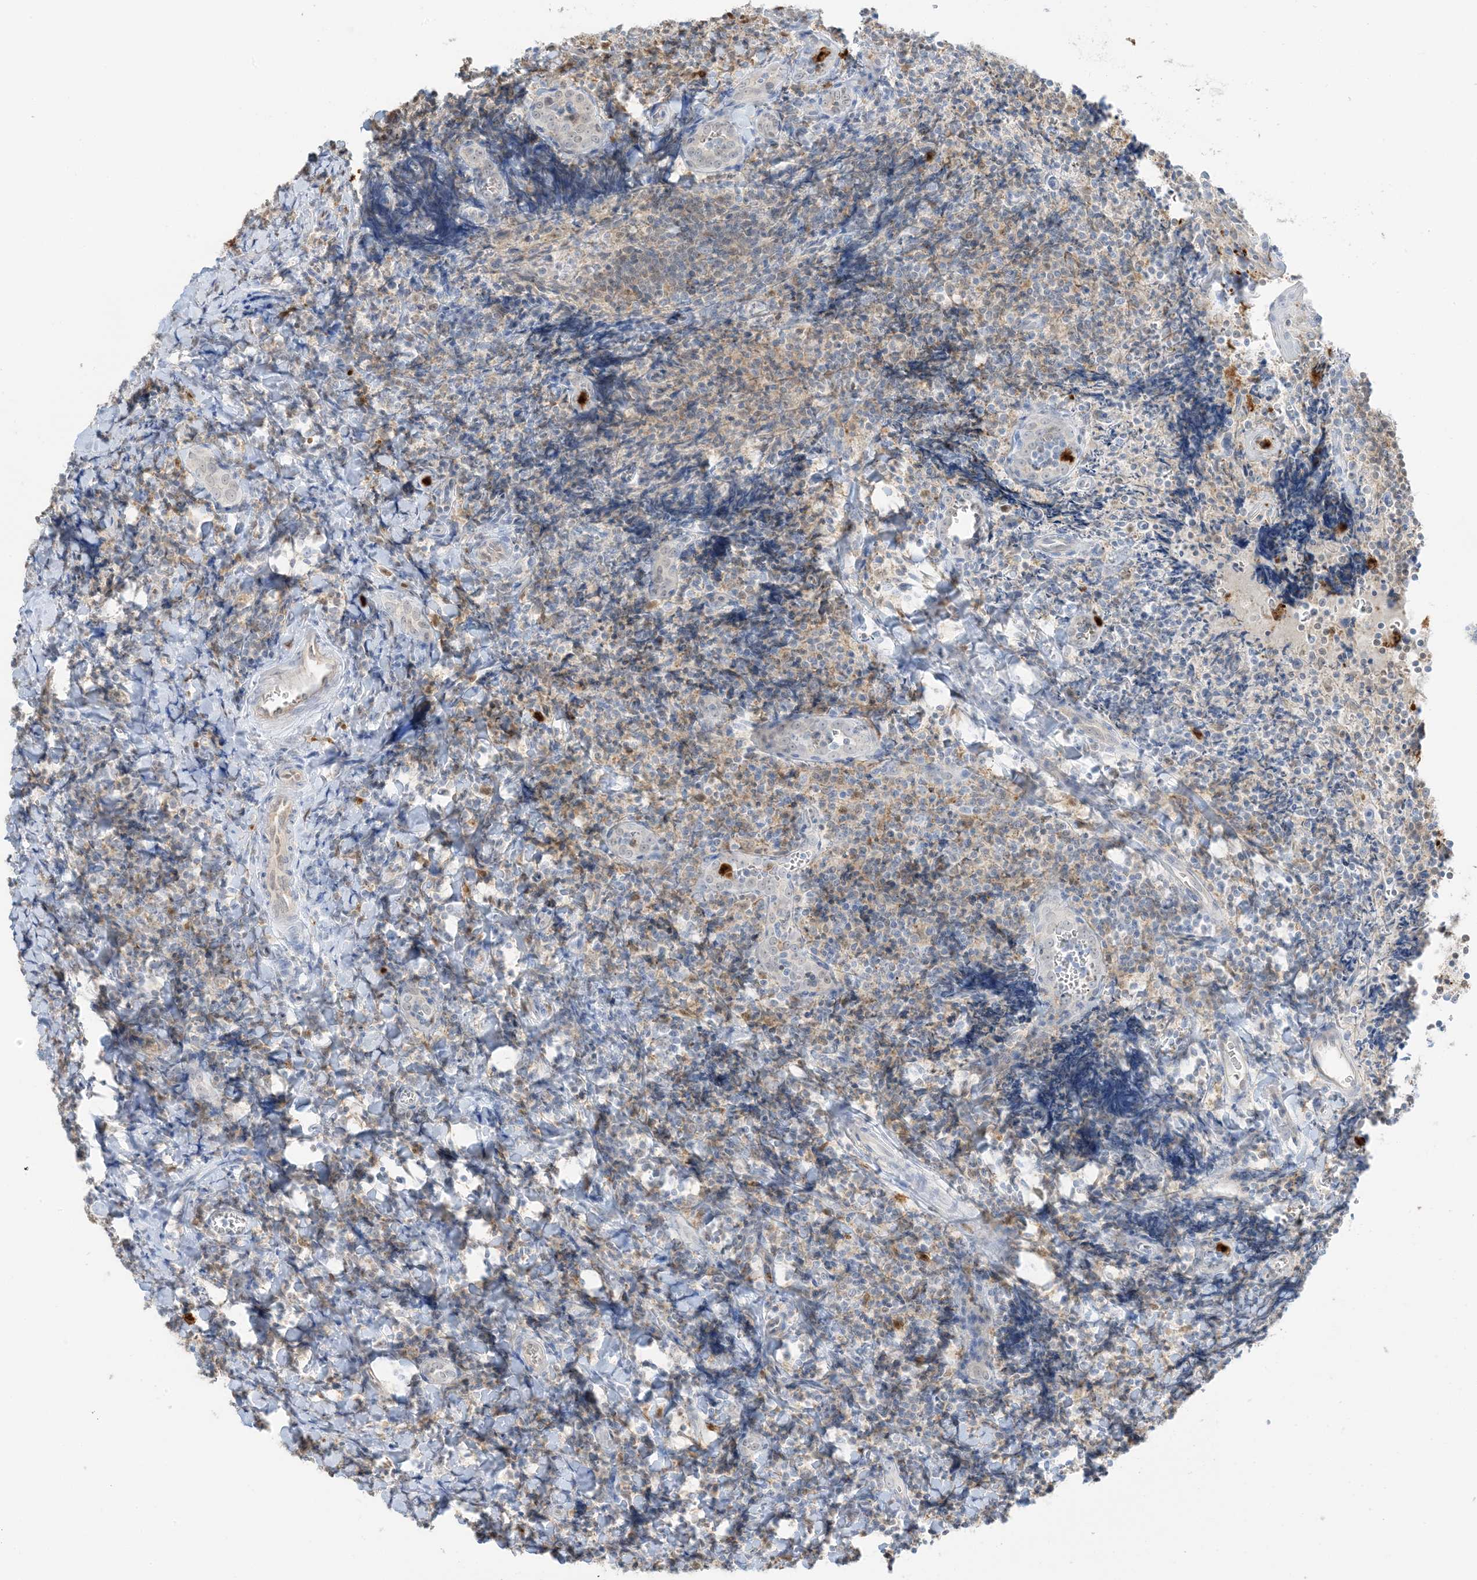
{"staining": {"intensity": "weak", "quantity": "<25%", "location": "nuclear"}, "tissue": "tonsil", "cell_type": "Germinal center cells", "image_type": "normal", "snomed": [{"axis": "morphology", "description": "Normal tissue, NOS"}, {"axis": "topography", "description": "Tonsil"}], "caption": "Immunohistochemistry of unremarkable human tonsil reveals no staining in germinal center cells. (DAB (3,3'-diaminobenzidine) immunohistochemistry (IHC) with hematoxylin counter stain).", "gene": "GCA", "patient": {"sex": "male", "age": 27}}